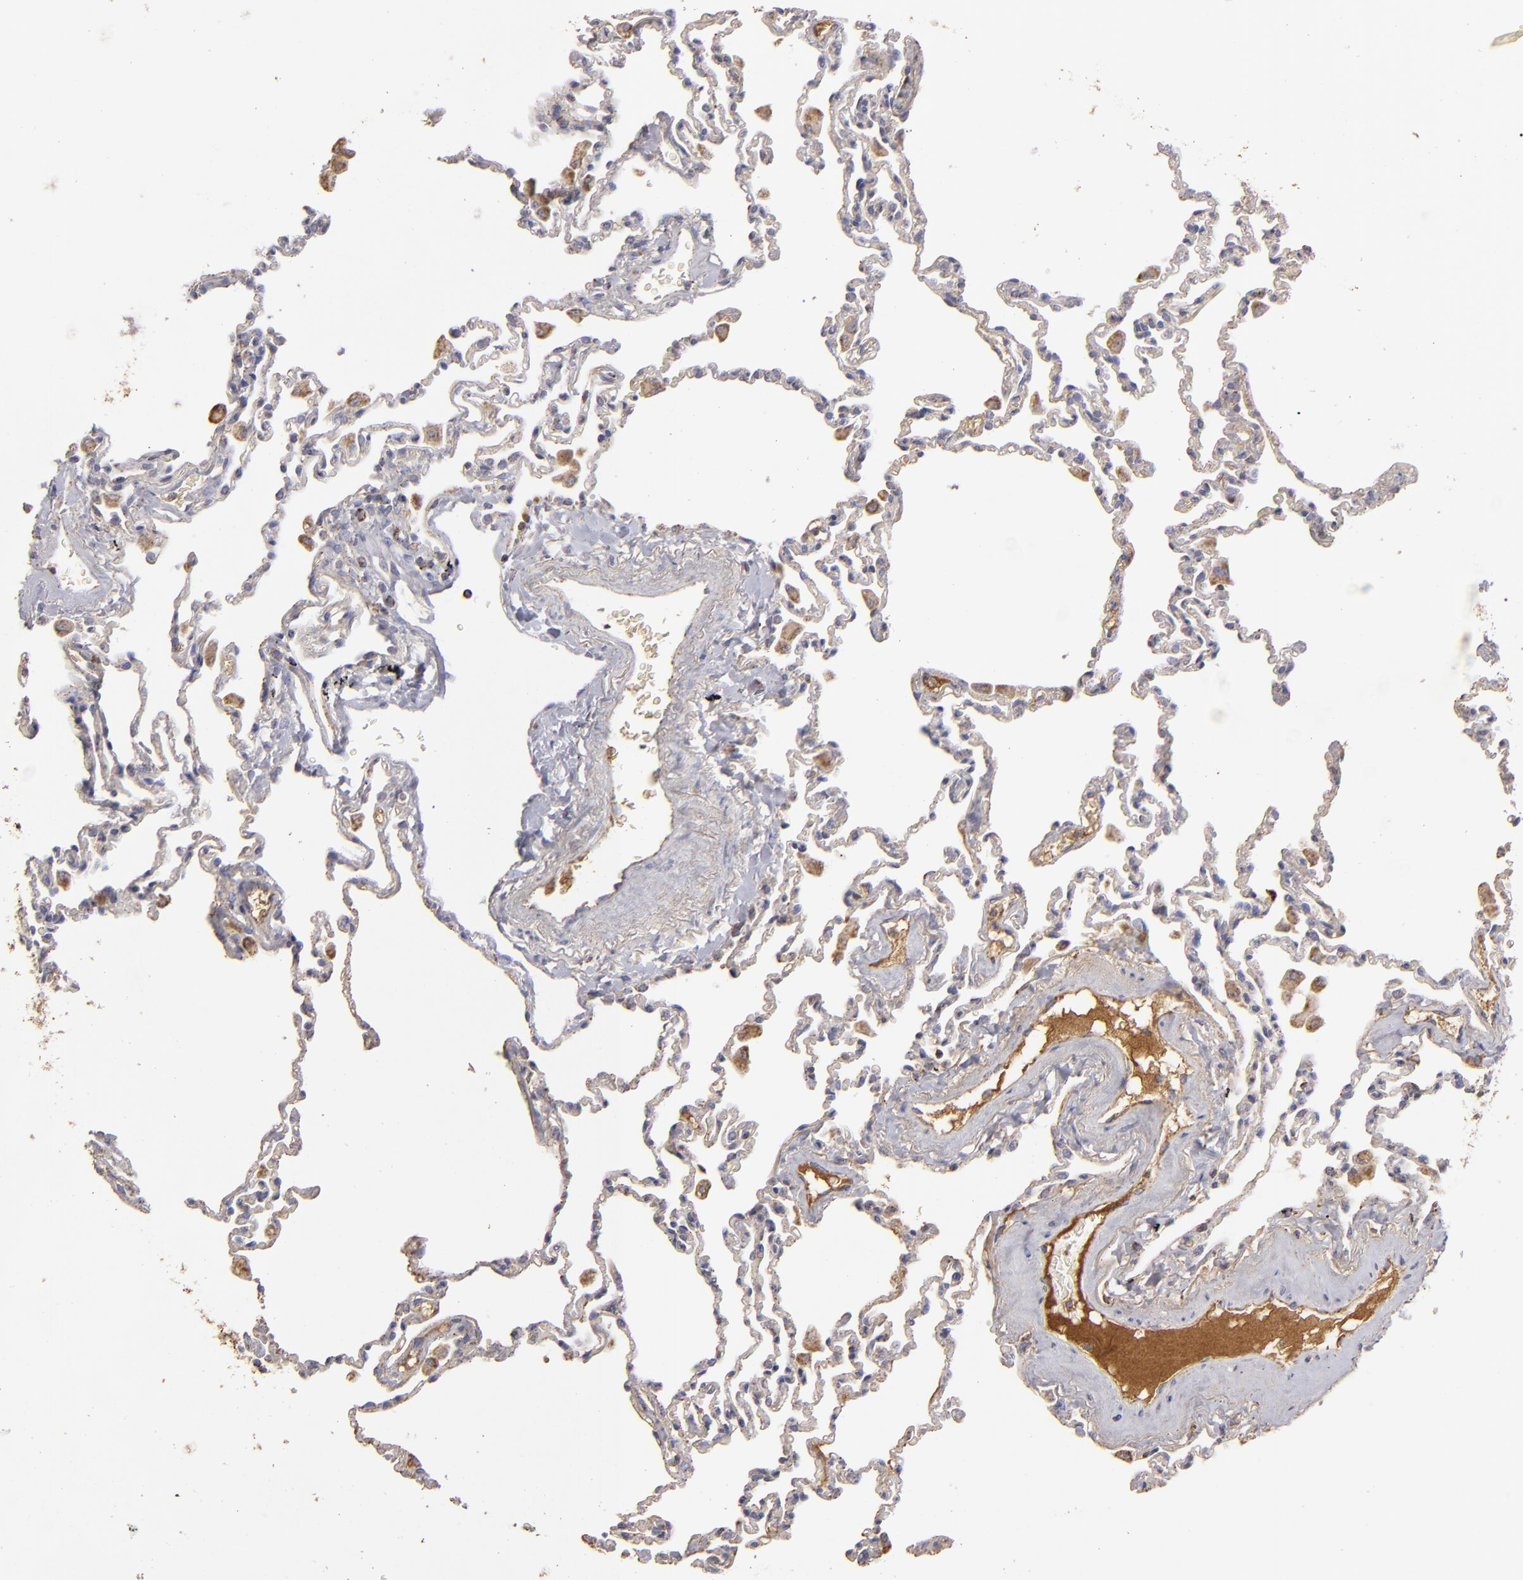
{"staining": {"intensity": "weak", "quantity": ">75%", "location": "cytoplasmic/membranous"}, "tissue": "lung", "cell_type": "Alveolar cells", "image_type": "normal", "snomed": [{"axis": "morphology", "description": "Normal tissue, NOS"}, {"axis": "topography", "description": "Lung"}], "caption": "Immunohistochemical staining of unremarkable lung shows >75% levels of weak cytoplasmic/membranous protein staining in about >75% of alveolar cells. Nuclei are stained in blue.", "gene": "CFB", "patient": {"sex": "male", "age": 59}}